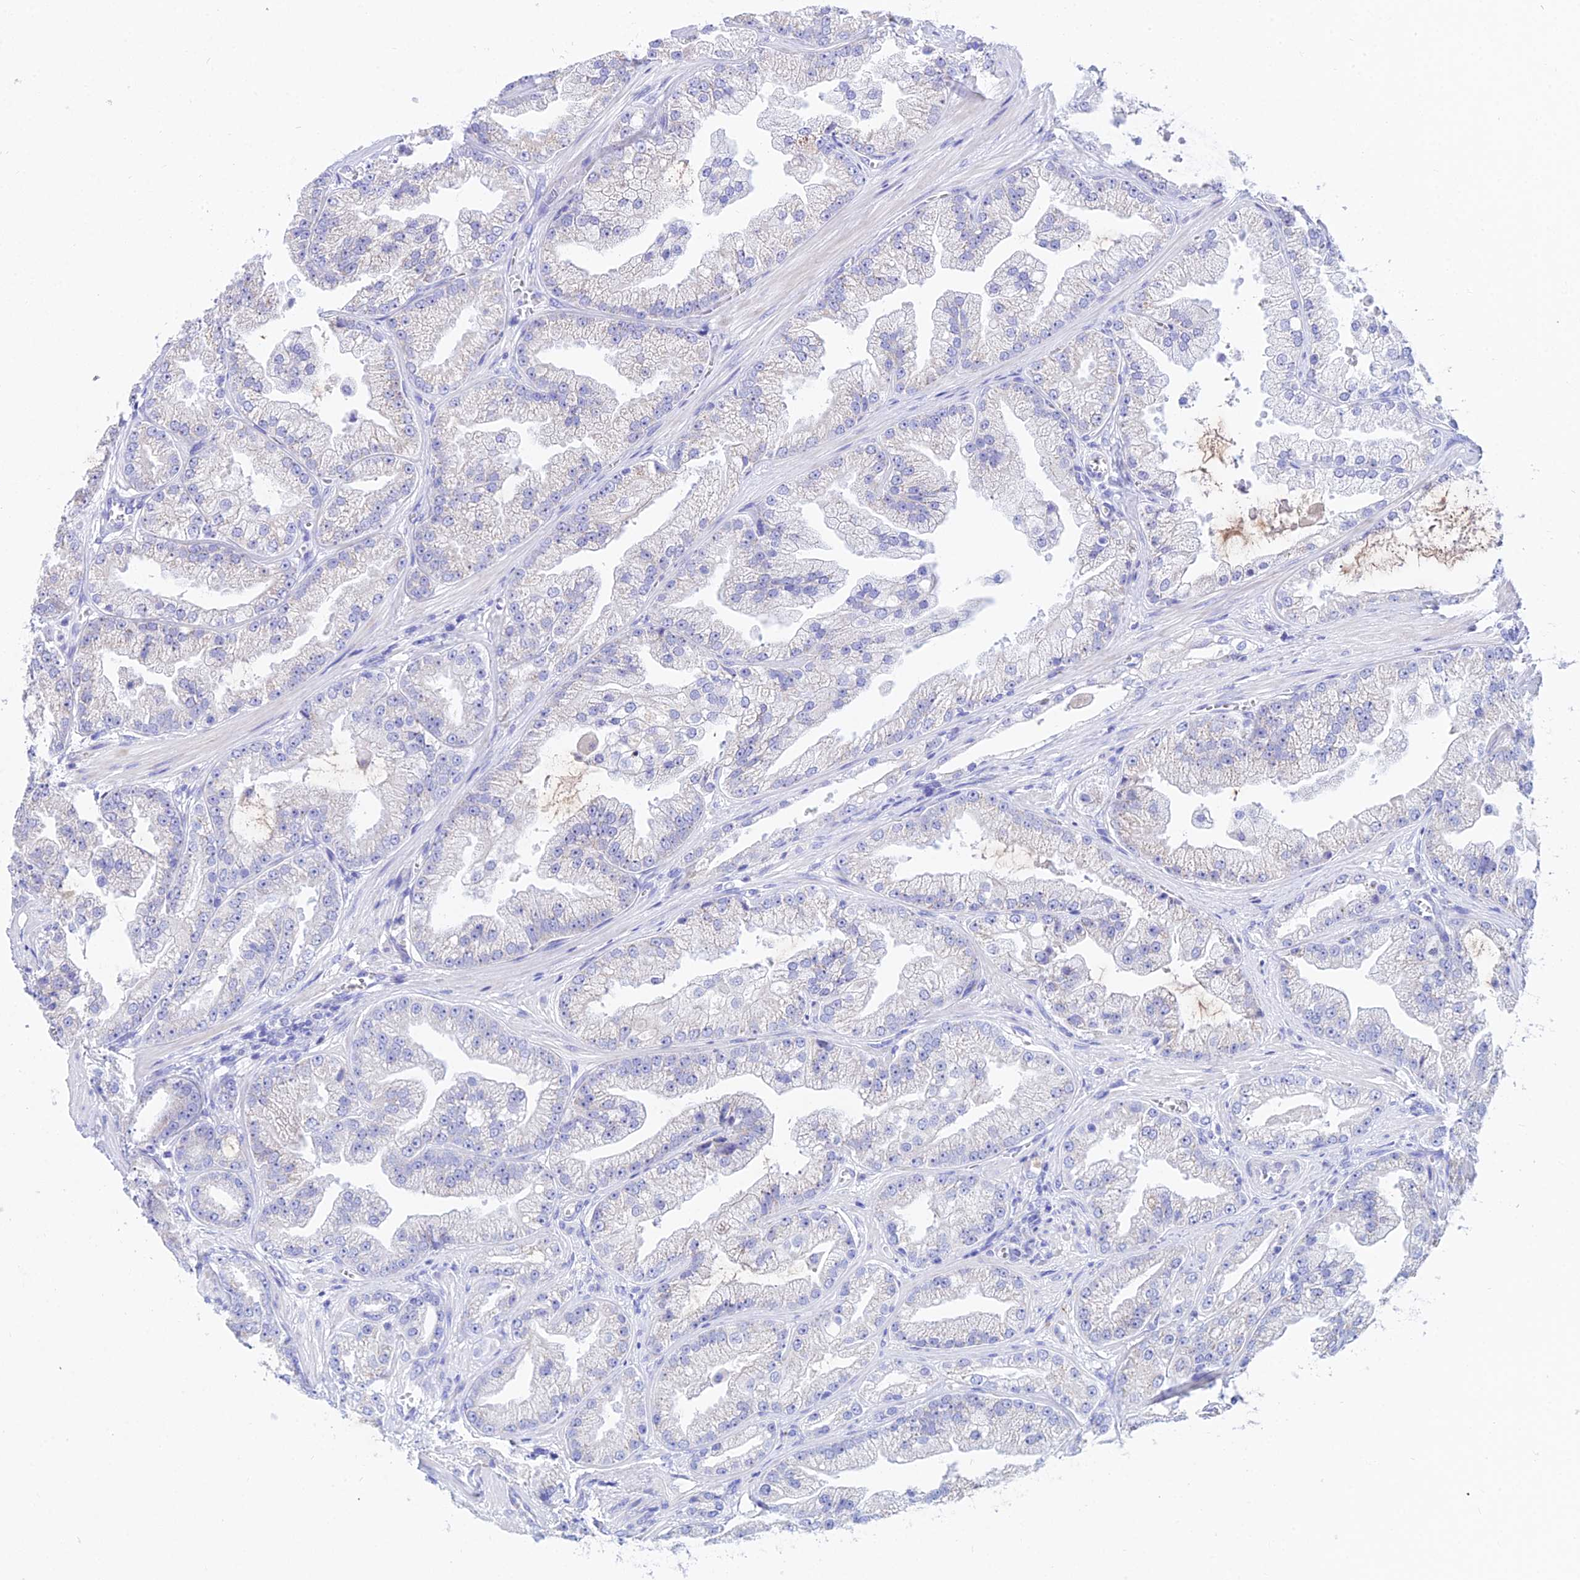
{"staining": {"intensity": "negative", "quantity": "none", "location": "none"}, "tissue": "prostate cancer", "cell_type": "Tumor cells", "image_type": "cancer", "snomed": [{"axis": "morphology", "description": "Adenocarcinoma, Low grade"}, {"axis": "topography", "description": "Prostate"}], "caption": "Immunohistochemistry (IHC) photomicrograph of human prostate cancer (low-grade adenocarcinoma) stained for a protein (brown), which reveals no positivity in tumor cells.", "gene": "CEP41", "patient": {"sex": "male", "age": 57}}